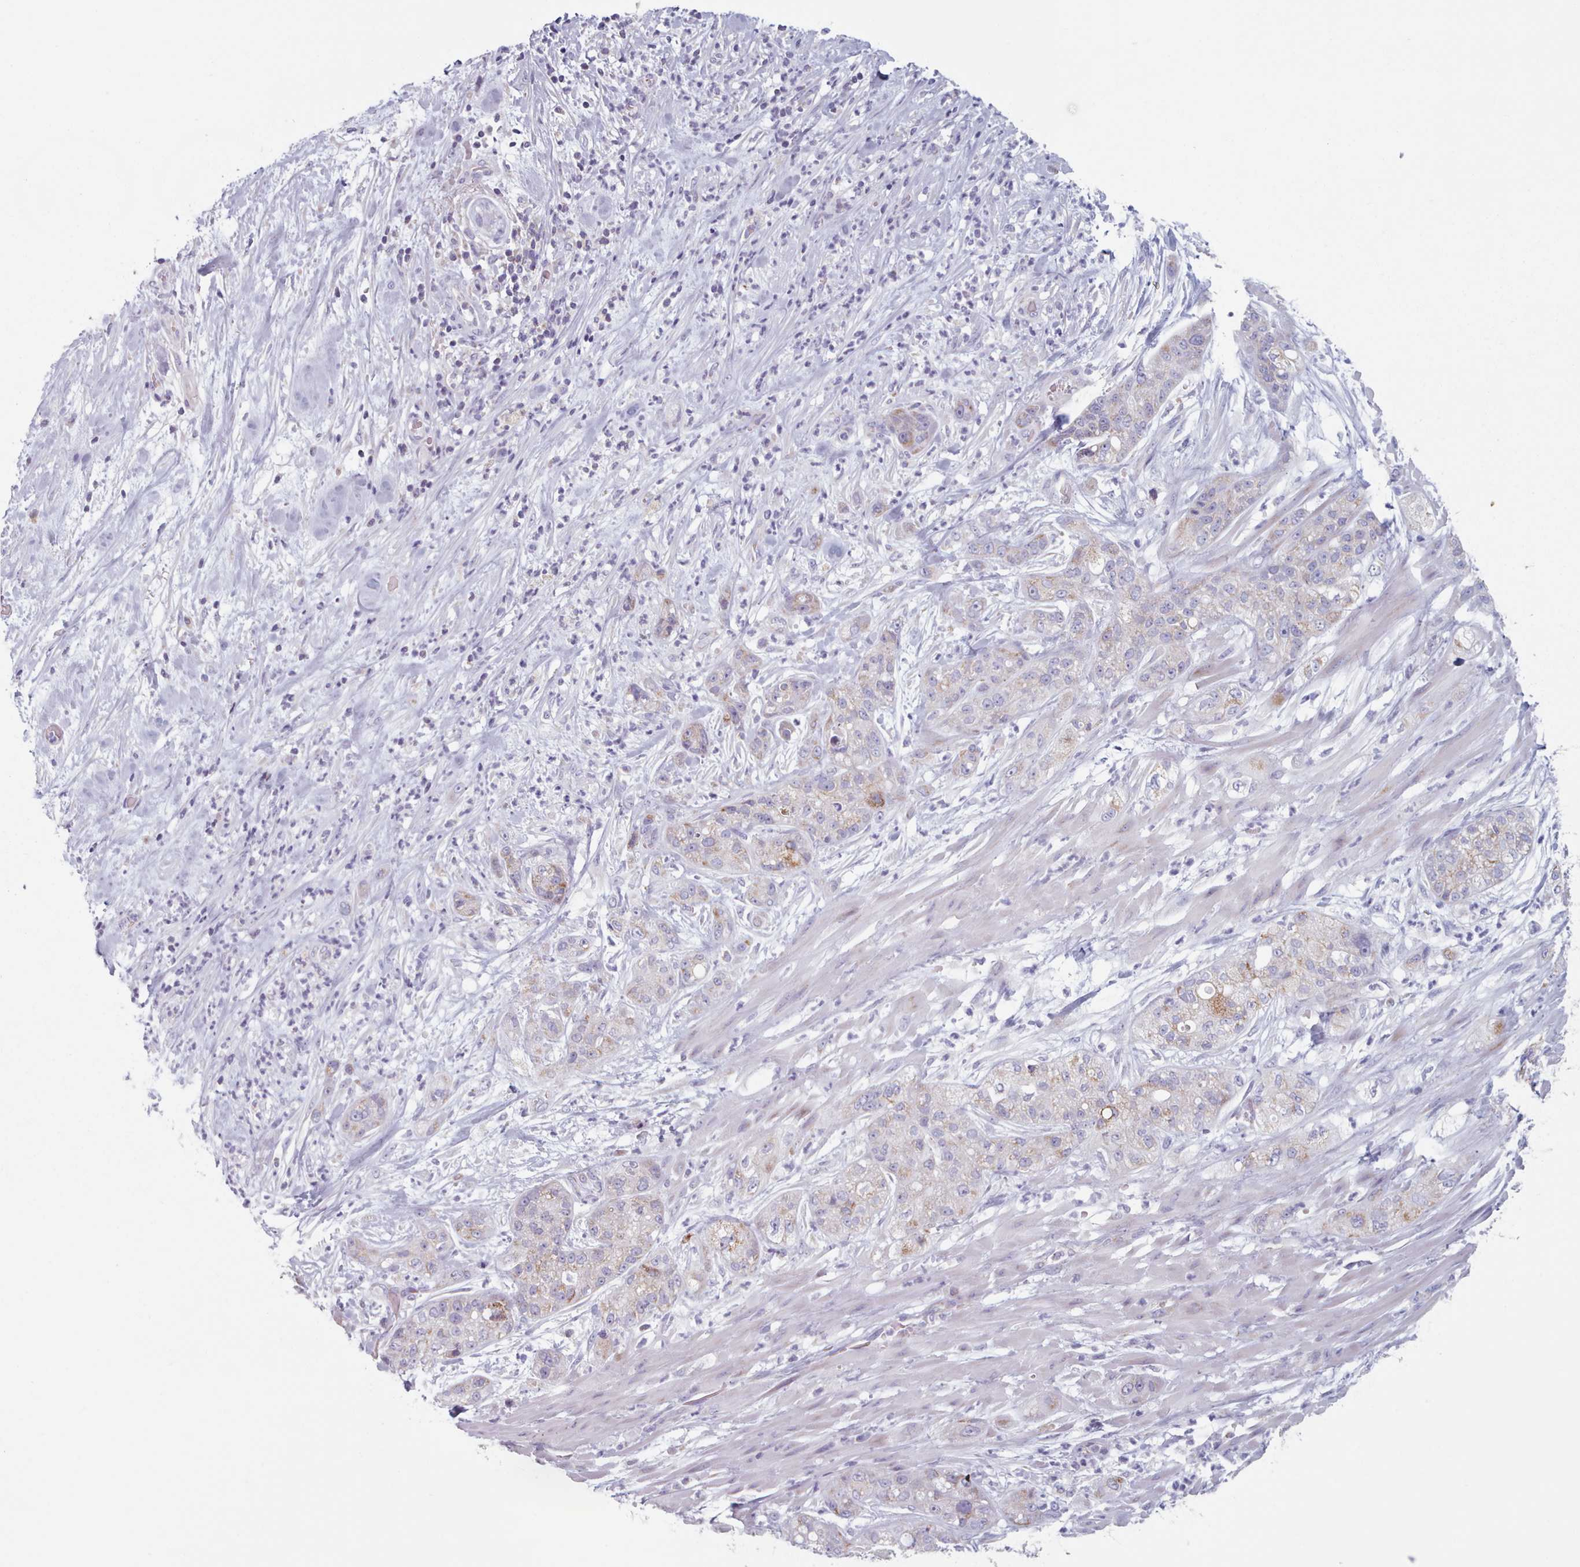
{"staining": {"intensity": "weak", "quantity": "<25%", "location": "cytoplasmic/membranous"}, "tissue": "pancreatic cancer", "cell_type": "Tumor cells", "image_type": "cancer", "snomed": [{"axis": "morphology", "description": "Adenocarcinoma, NOS"}, {"axis": "topography", "description": "Pancreas"}], "caption": "This image is of pancreatic adenocarcinoma stained with IHC to label a protein in brown with the nuclei are counter-stained blue. There is no expression in tumor cells.", "gene": "FAM170B", "patient": {"sex": "female", "age": 78}}